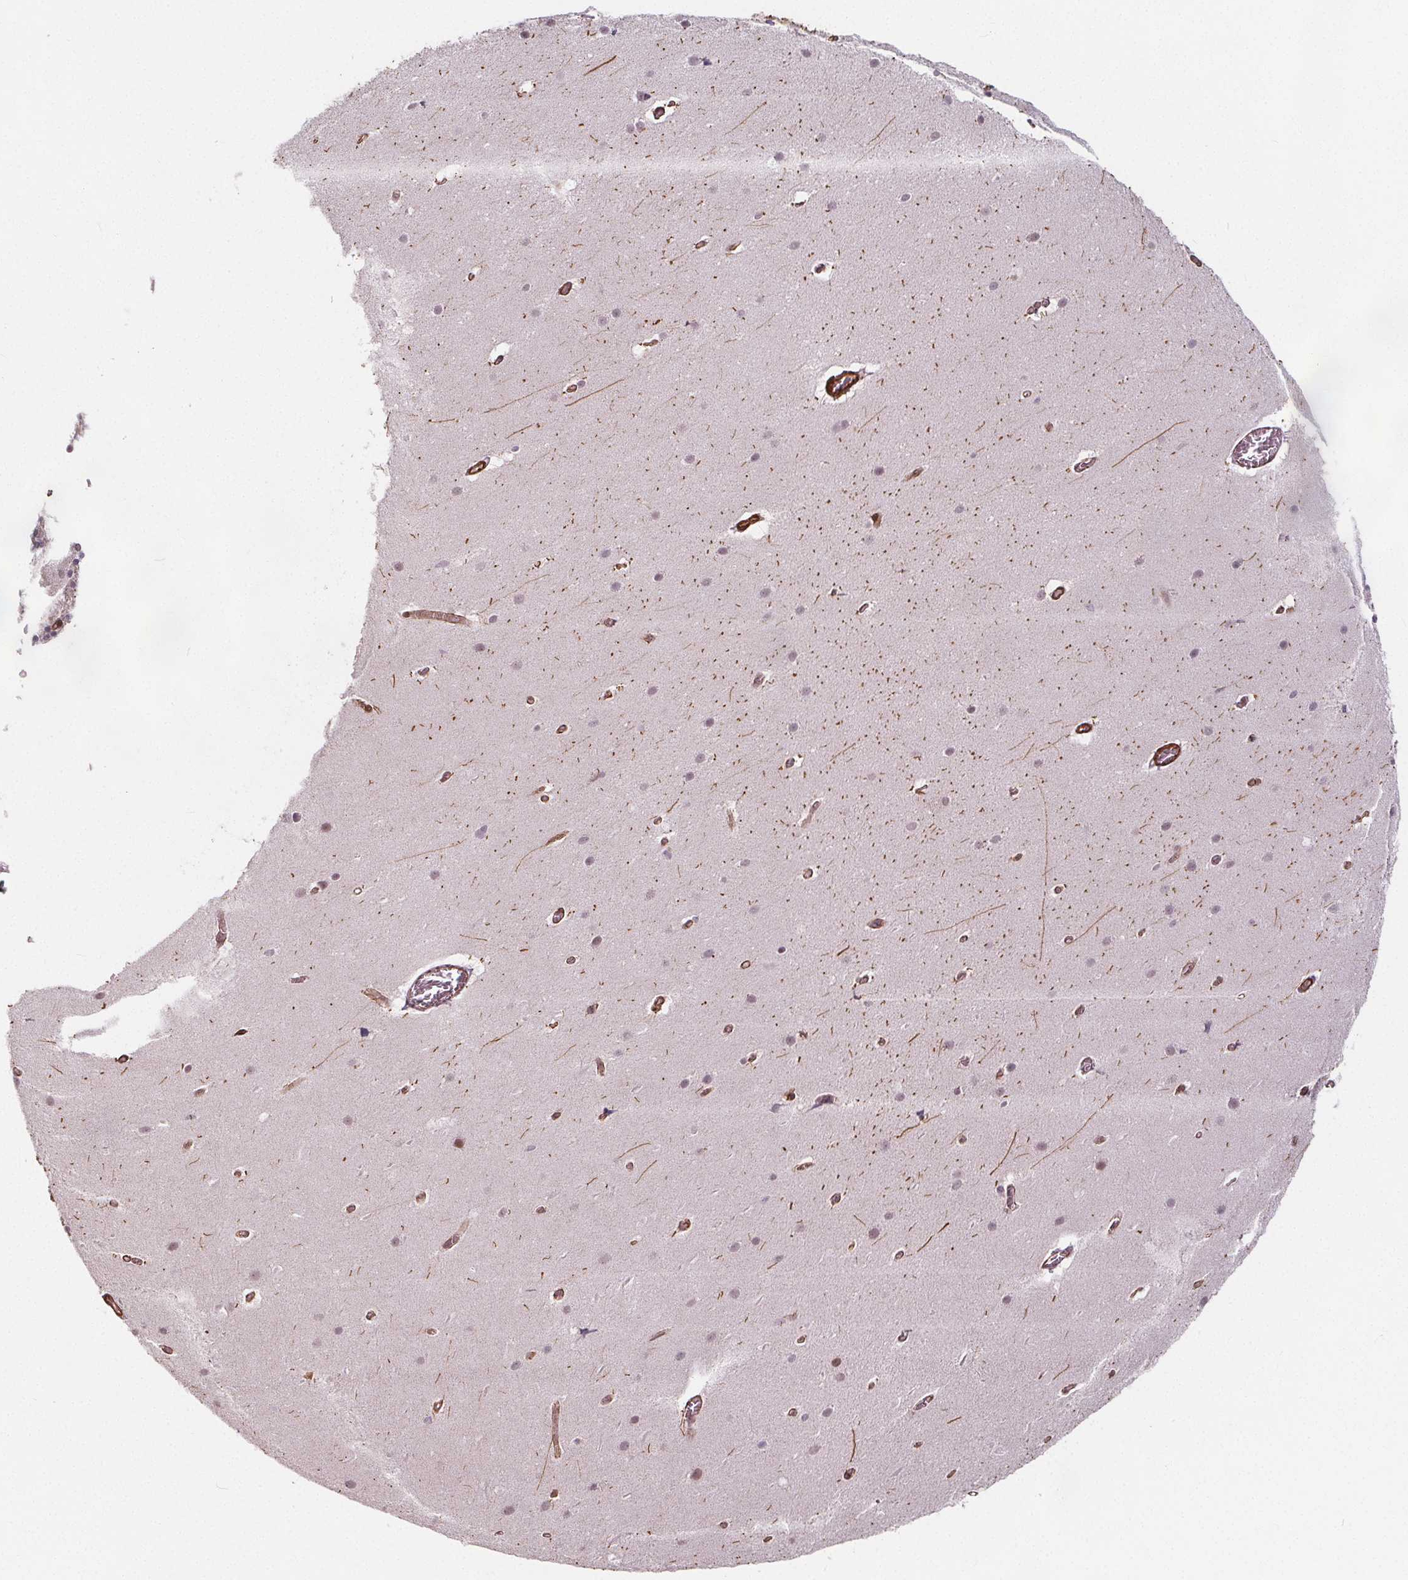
{"staining": {"intensity": "negative", "quantity": "none", "location": "none"}, "tissue": "cerebellum", "cell_type": "Cells in granular layer", "image_type": "normal", "snomed": [{"axis": "morphology", "description": "Normal tissue, NOS"}, {"axis": "topography", "description": "Cerebellum"}], "caption": "Image shows no protein staining in cells in granular layer of unremarkable cerebellum. (DAB (3,3'-diaminobenzidine) IHC with hematoxylin counter stain).", "gene": "HAS1", "patient": {"sex": "male", "age": 70}}